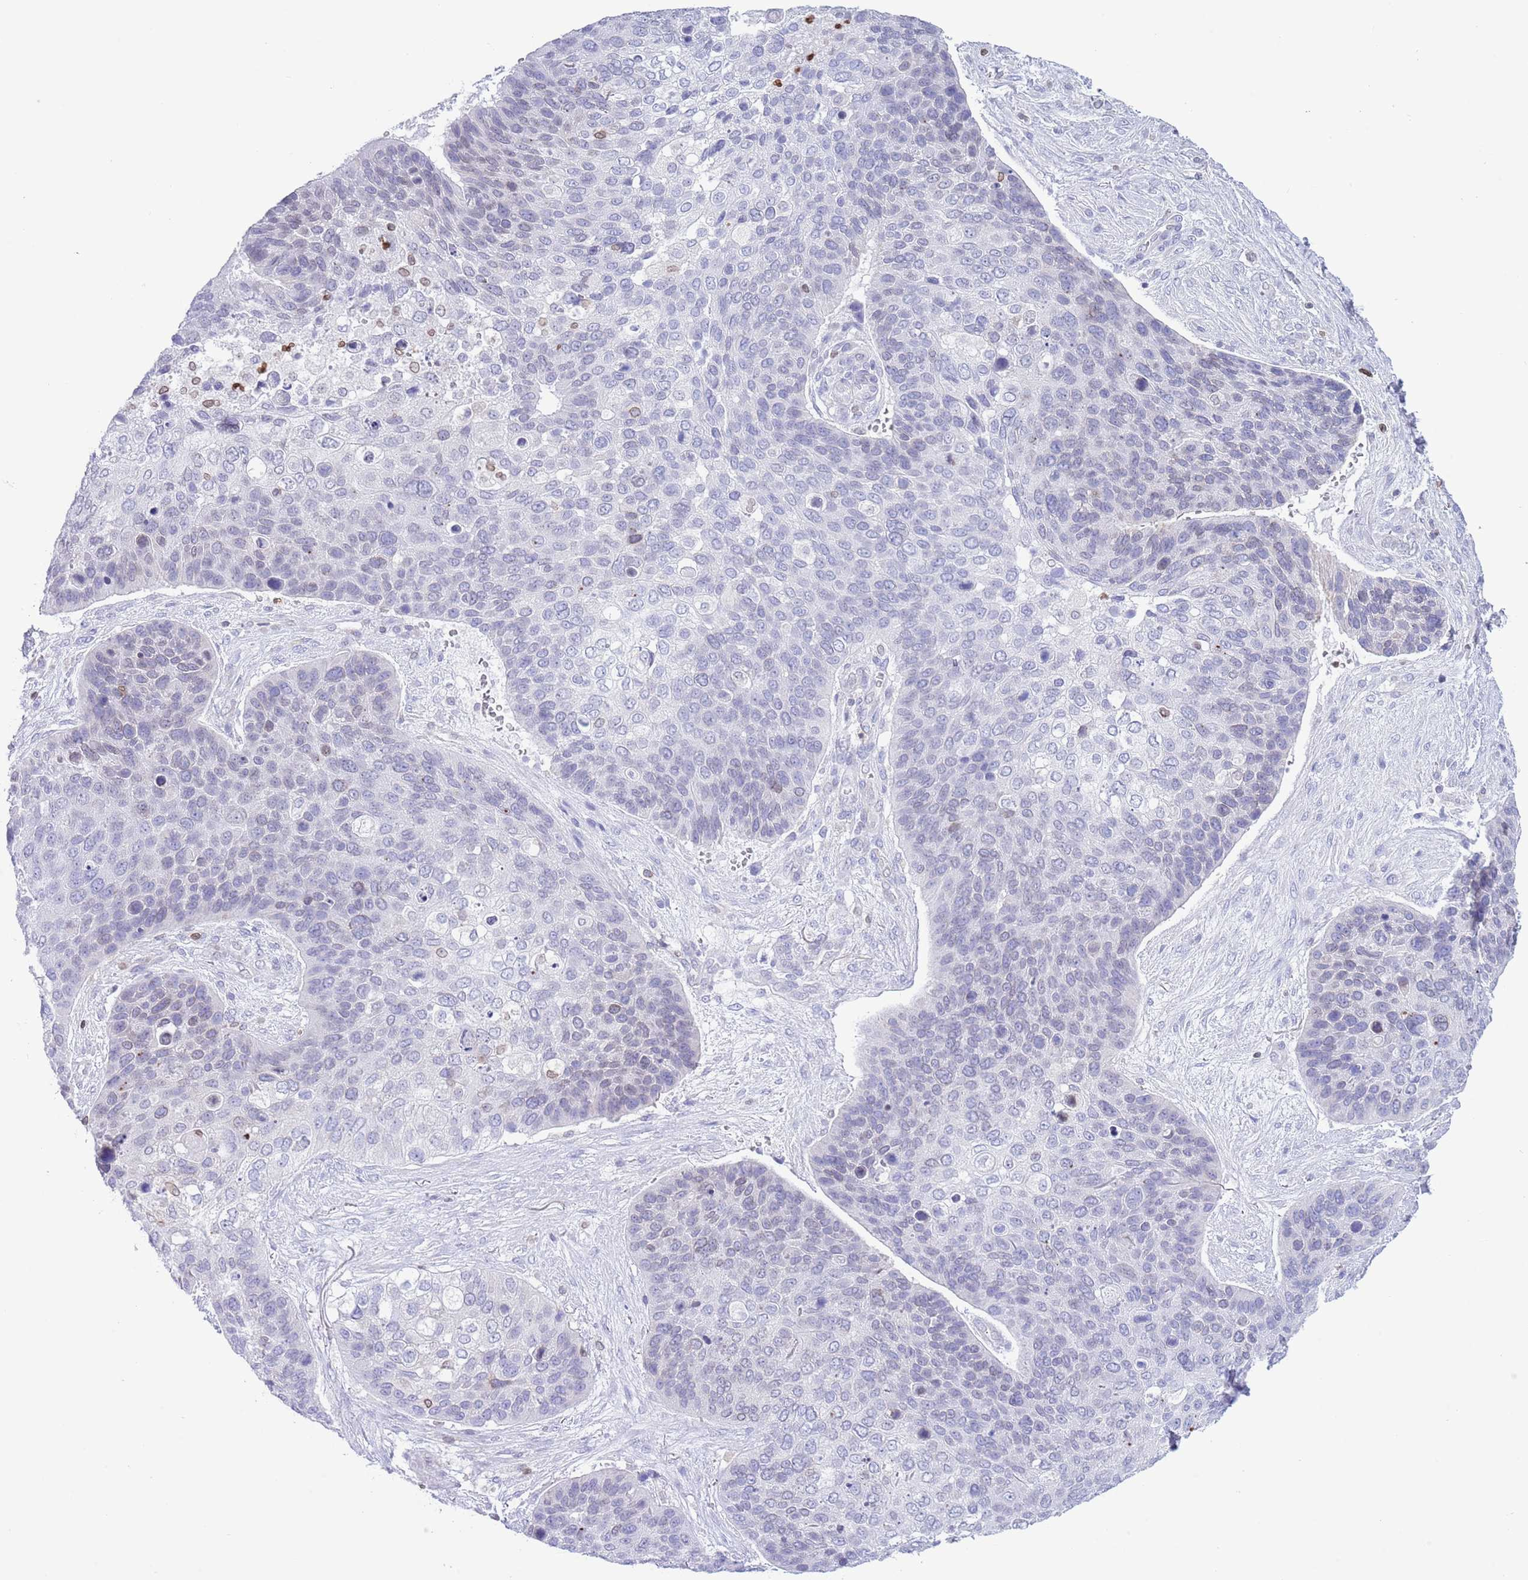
{"staining": {"intensity": "negative", "quantity": "none", "location": "none"}, "tissue": "skin cancer", "cell_type": "Tumor cells", "image_type": "cancer", "snomed": [{"axis": "morphology", "description": "Basal cell carcinoma"}, {"axis": "topography", "description": "Skin"}], "caption": "An image of human skin cancer (basal cell carcinoma) is negative for staining in tumor cells.", "gene": "LBR", "patient": {"sex": "female", "age": 74}}